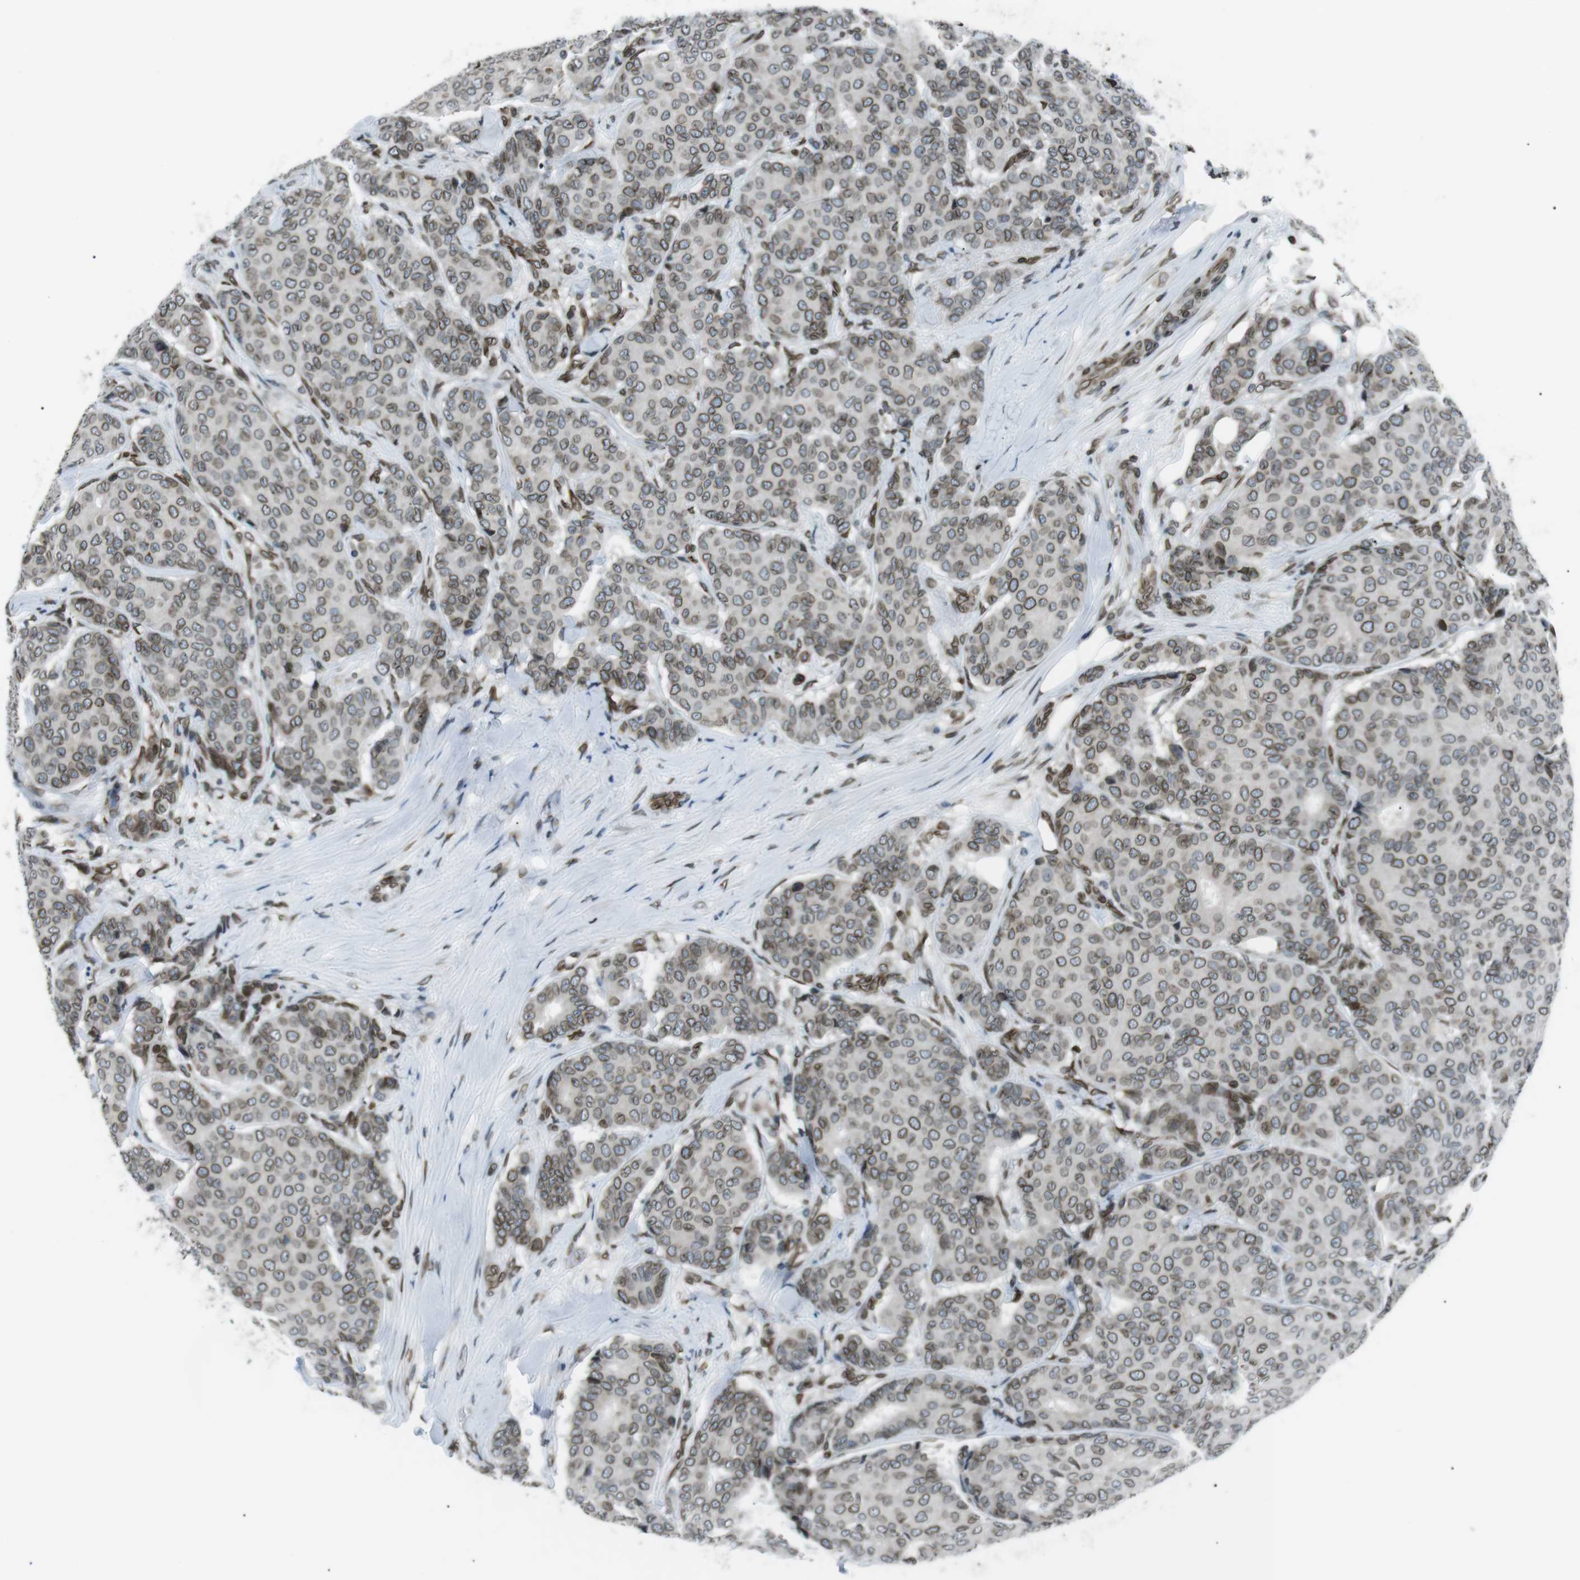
{"staining": {"intensity": "moderate", "quantity": ">75%", "location": "cytoplasmic/membranous,nuclear"}, "tissue": "breast cancer", "cell_type": "Tumor cells", "image_type": "cancer", "snomed": [{"axis": "morphology", "description": "Duct carcinoma"}, {"axis": "topography", "description": "Breast"}], "caption": "Immunohistochemistry (IHC) (DAB) staining of human breast infiltrating ductal carcinoma demonstrates moderate cytoplasmic/membranous and nuclear protein staining in approximately >75% of tumor cells.", "gene": "TMX4", "patient": {"sex": "female", "age": 75}}